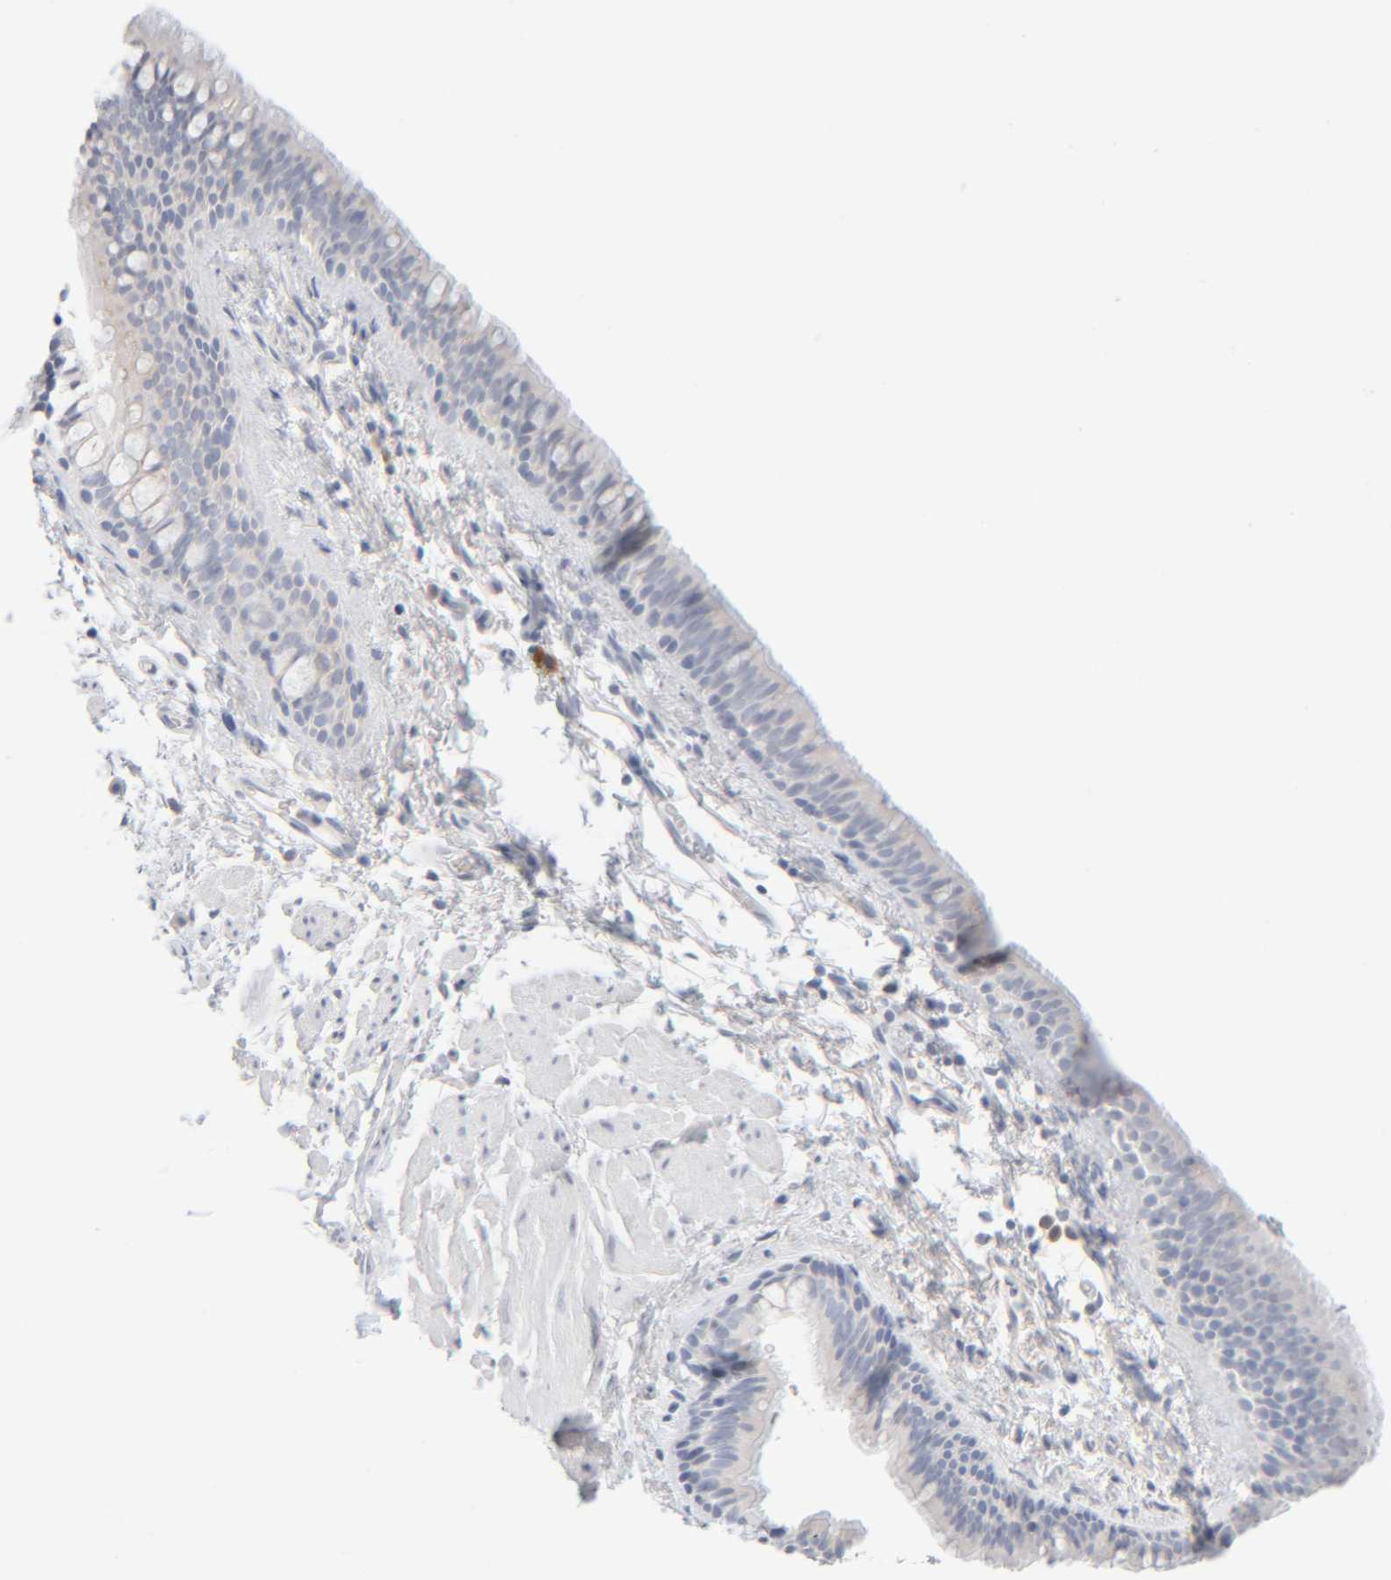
{"staining": {"intensity": "weak", "quantity": "<25%", "location": "cytoplasmic/membranous"}, "tissue": "bronchus", "cell_type": "Respiratory epithelial cells", "image_type": "normal", "snomed": [{"axis": "morphology", "description": "Normal tissue, NOS"}, {"axis": "topography", "description": "Cartilage tissue"}, {"axis": "topography", "description": "Bronchus"}, {"axis": "topography", "description": "Lung"}], "caption": "Respiratory epithelial cells show no significant expression in normal bronchus. Nuclei are stained in blue.", "gene": "RIDA", "patient": {"sex": "male", "age": 64}}